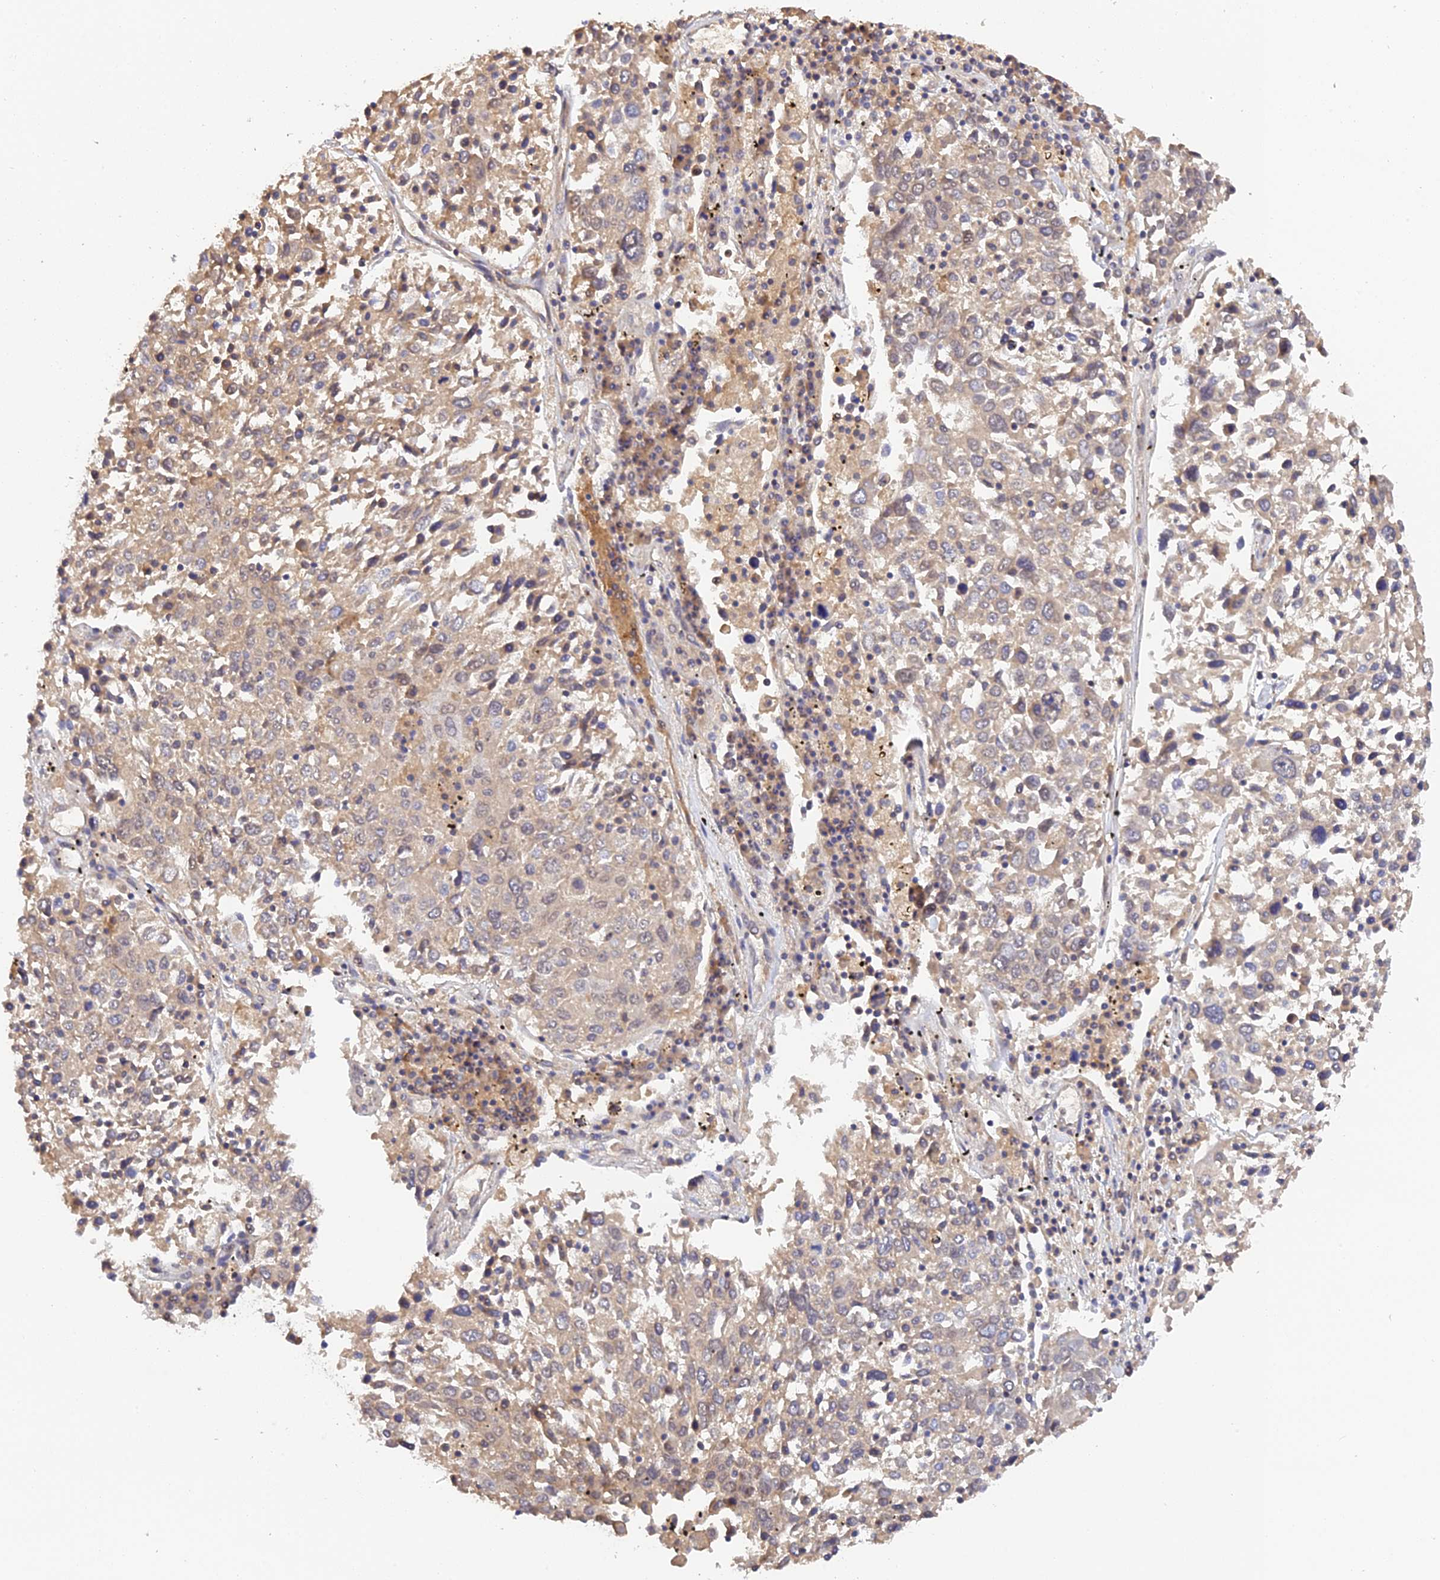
{"staining": {"intensity": "weak", "quantity": "<25%", "location": "cytoplasmic/membranous"}, "tissue": "lung cancer", "cell_type": "Tumor cells", "image_type": "cancer", "snomed": [{"axis": "morphology", "description": "Squamous cell carcinoma, NOS"}, {"axis": "topography", "description": "Lung"}], "caption": "Immunohistochemical staining of human squamous cell carcinoma (lung) demonstrates no significant positivity in tumor cells.", "gene": "ZNF436", "patient": {"sex": "male", "age": 65}}